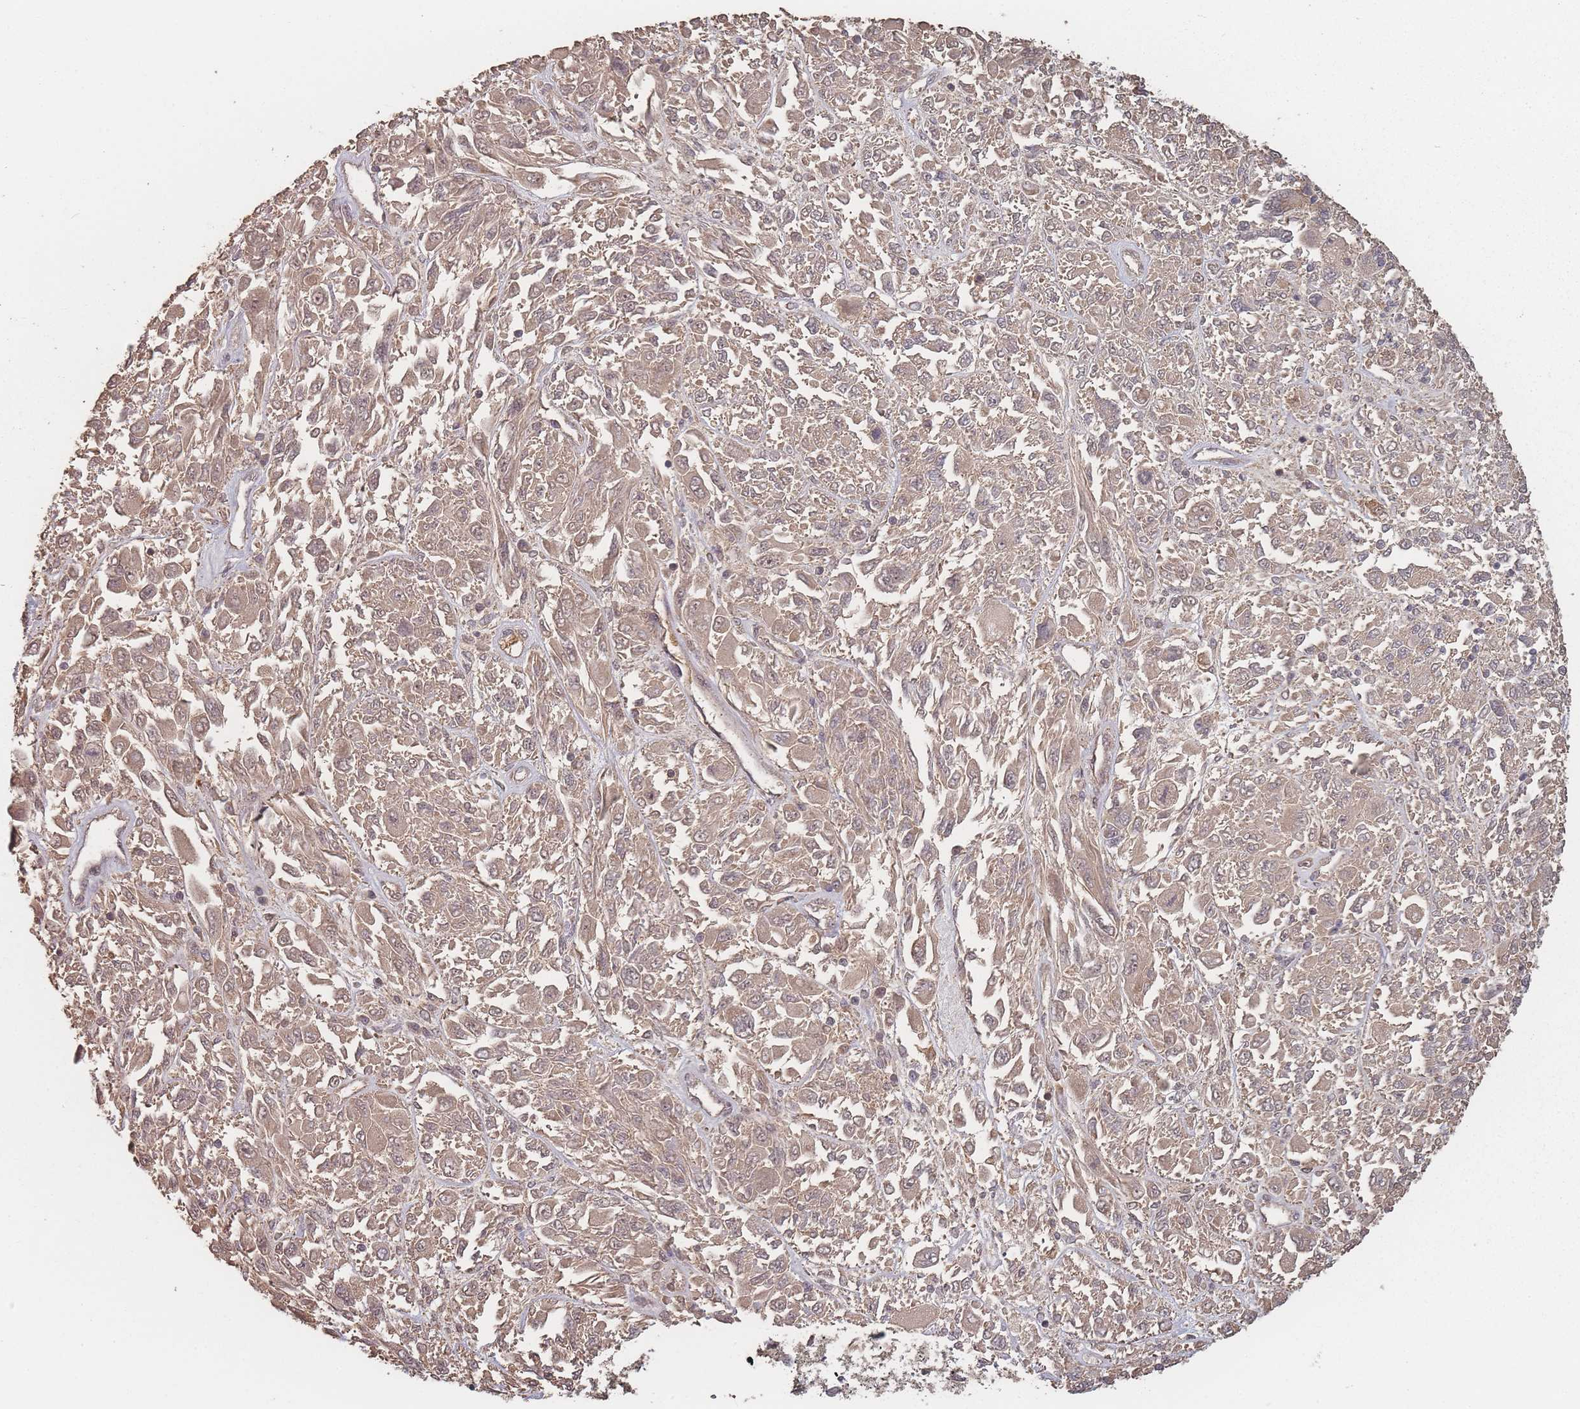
{"staining": {"intensity": "weak", "quantity": ">75%", "location": "cytoplasmic/membranous"}, "tissue": "melanoma", "cell_type": "Tumor cells", "image_type": "cancer", "snomed": [{"axis": "morphology", "description": "Malignant melanoma, NOS"}, {"axis": "topography", "description": "Skin"}], "caption": "Malignant melanoma stained with DAB immunohistochemistry exhibits low levels of weak cytoplasmic/membranous expression in about >75% of tumor cells.", "gene": "LYRM7", "patient": {"sex": "female", "age": 91}}